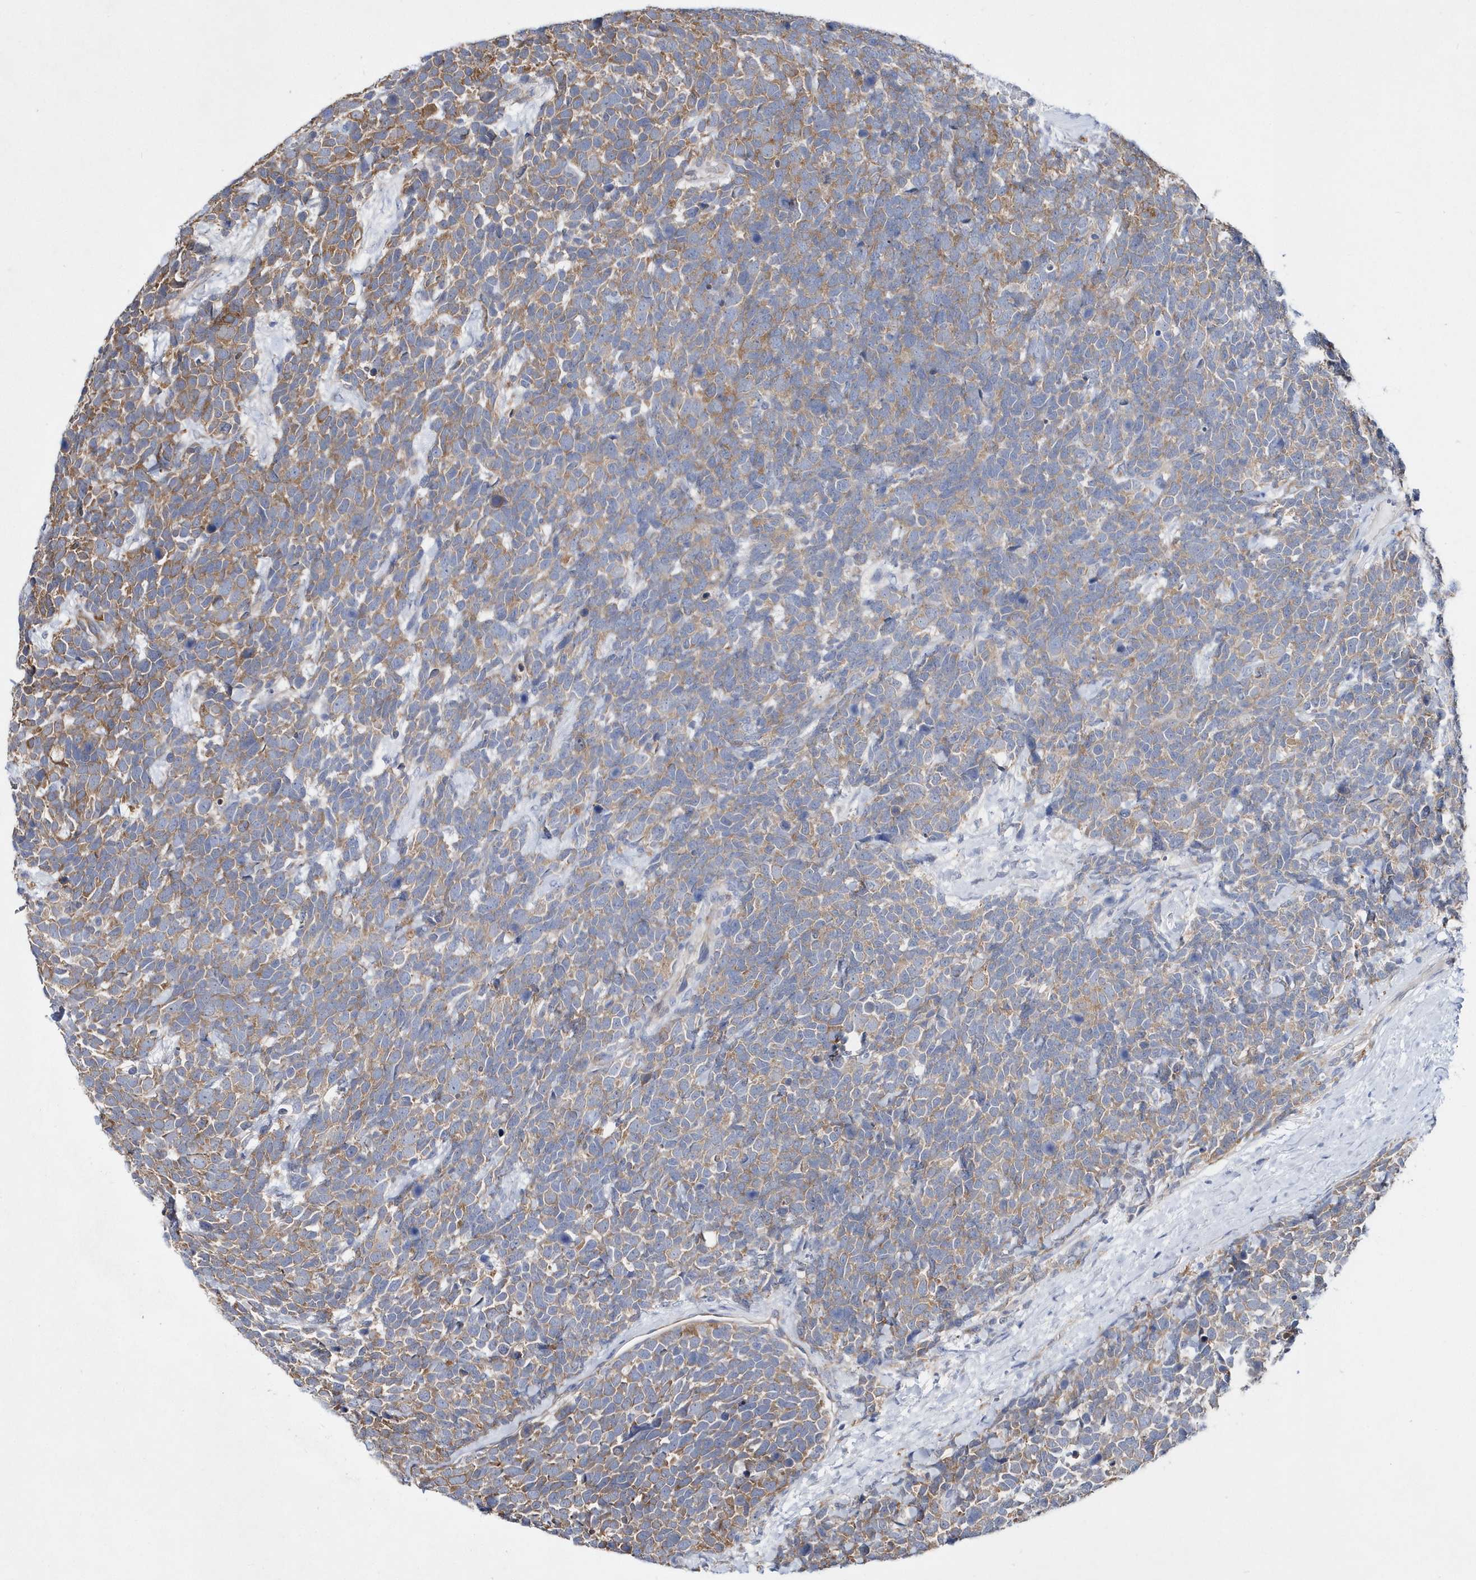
{"staining": {"intensity": "weak", "quantity": "25%-75%", "location": "cytoplasmic/membranous"}, "tissue": "urothelial cancer", "cell_type": "Tumor cells", "image_type": "cancer", "snomed": [{"axis": "morphology", "description": "Urothelial carcinoma, High grade"}, {"axis": "topography", "description": "Urinary bladder"}], "caption": "IHC photomicrograph of neoplastic tissue: human high-grade urothelial carcinoma stained using immunohistochemistry exhibits low levels of weak protein expression localized specifically in the cytoplasmic/membranous of tumor cells, appearing as a cytoplasmic/membranous brown color.", "gene": "JKAMP", "patient": {"sex": "female", "age": 82}}